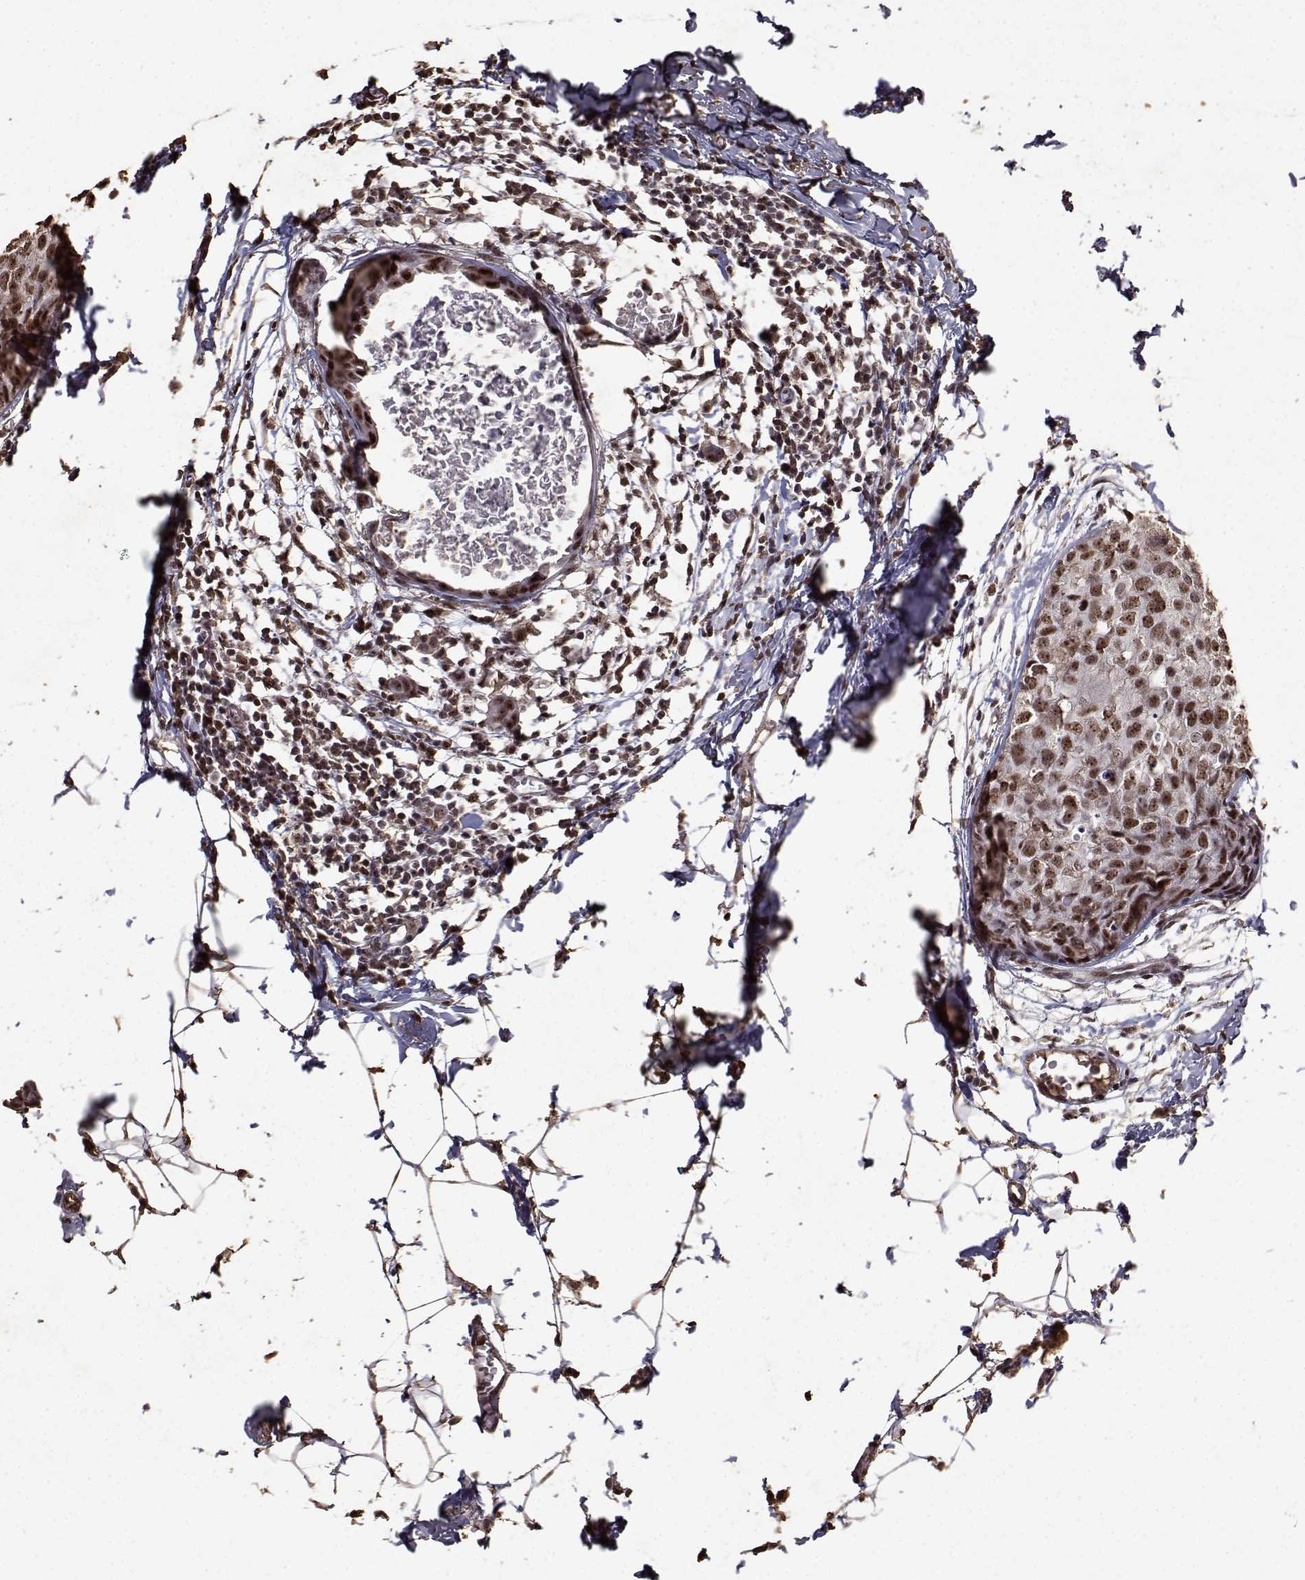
{"staining": {"intensity": "moderate", "quantity": ">75%", "location": "nuclear"}, "tissue": "breast cancer", "cell_type": "Tumor cells", "image_type": "cancer", "snomed": [{"axis": "morphology", "description": "Duct carcinoma"}, {"axis": "topography", "description": "Breast"}], "caption": "Protein expression analysis of infiltrating ductal carcinoma (breast) demonstrates moderate nuclear expression in approximately >75% of tumor cells.", "gene": "TOE1", "patient": {"sex": "female", "age": 38}}